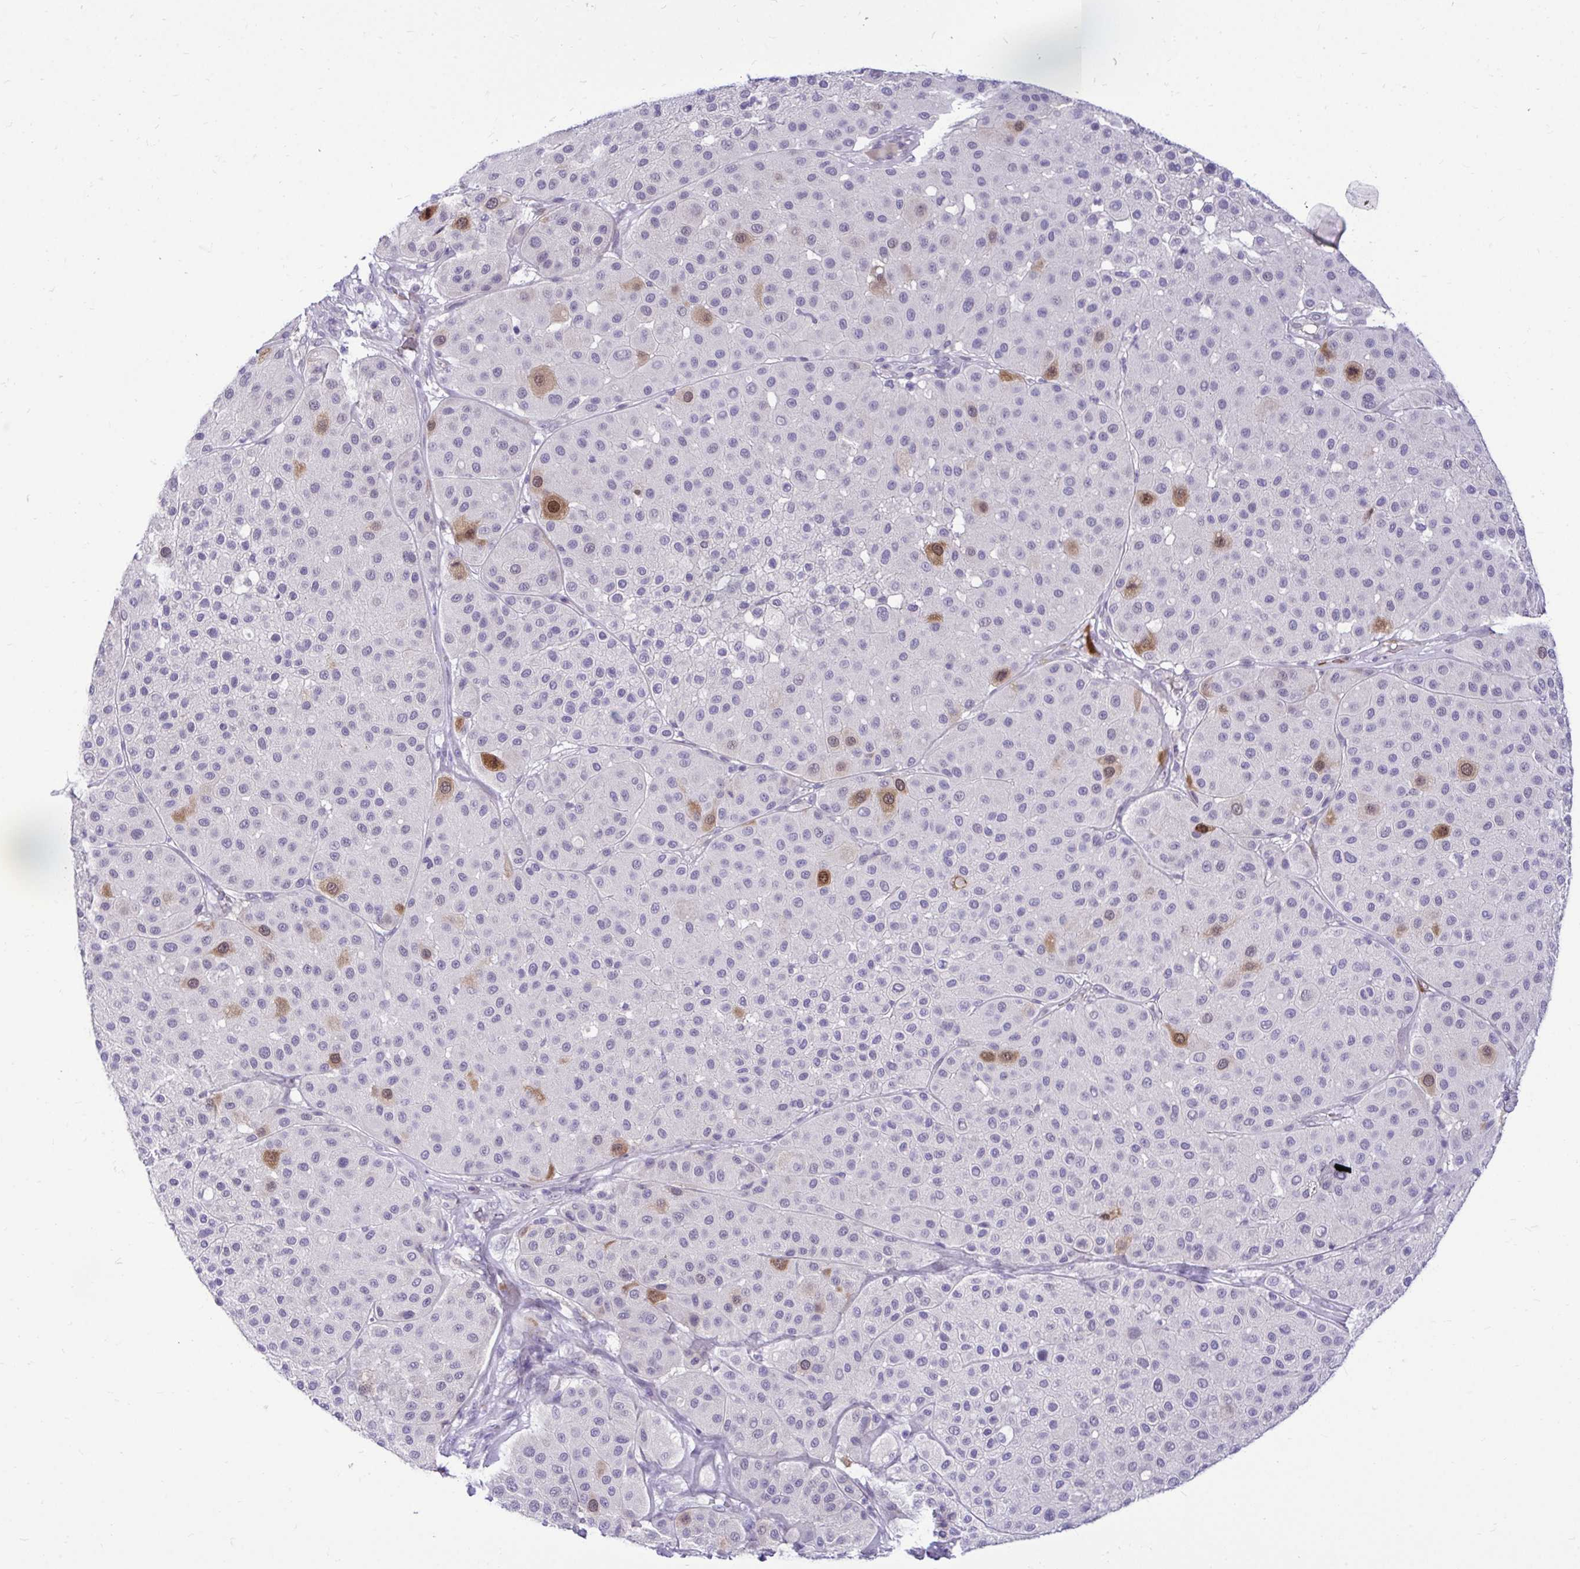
{"staining": {"intensity": "strong", "quantity": "<25%", "location": "cytoplasmic/membranous,nuclear"}, "tissue": "melanoma", "cell_type": "Tumor cells", "image_type": "cancer", "snomed": [{"axis": "morphology", "description": "Malignant melanoma, Metastatic site"}, {"axis": "topography", "description": "Smooth muscle"}], "caption": "Strong cytoplasmic/membranous and nuclear protein positivity is identified in about <25% of tumor cells in melanoma.", "gene": "CDC20", "patient": {"sex": "male", "age": 41}}